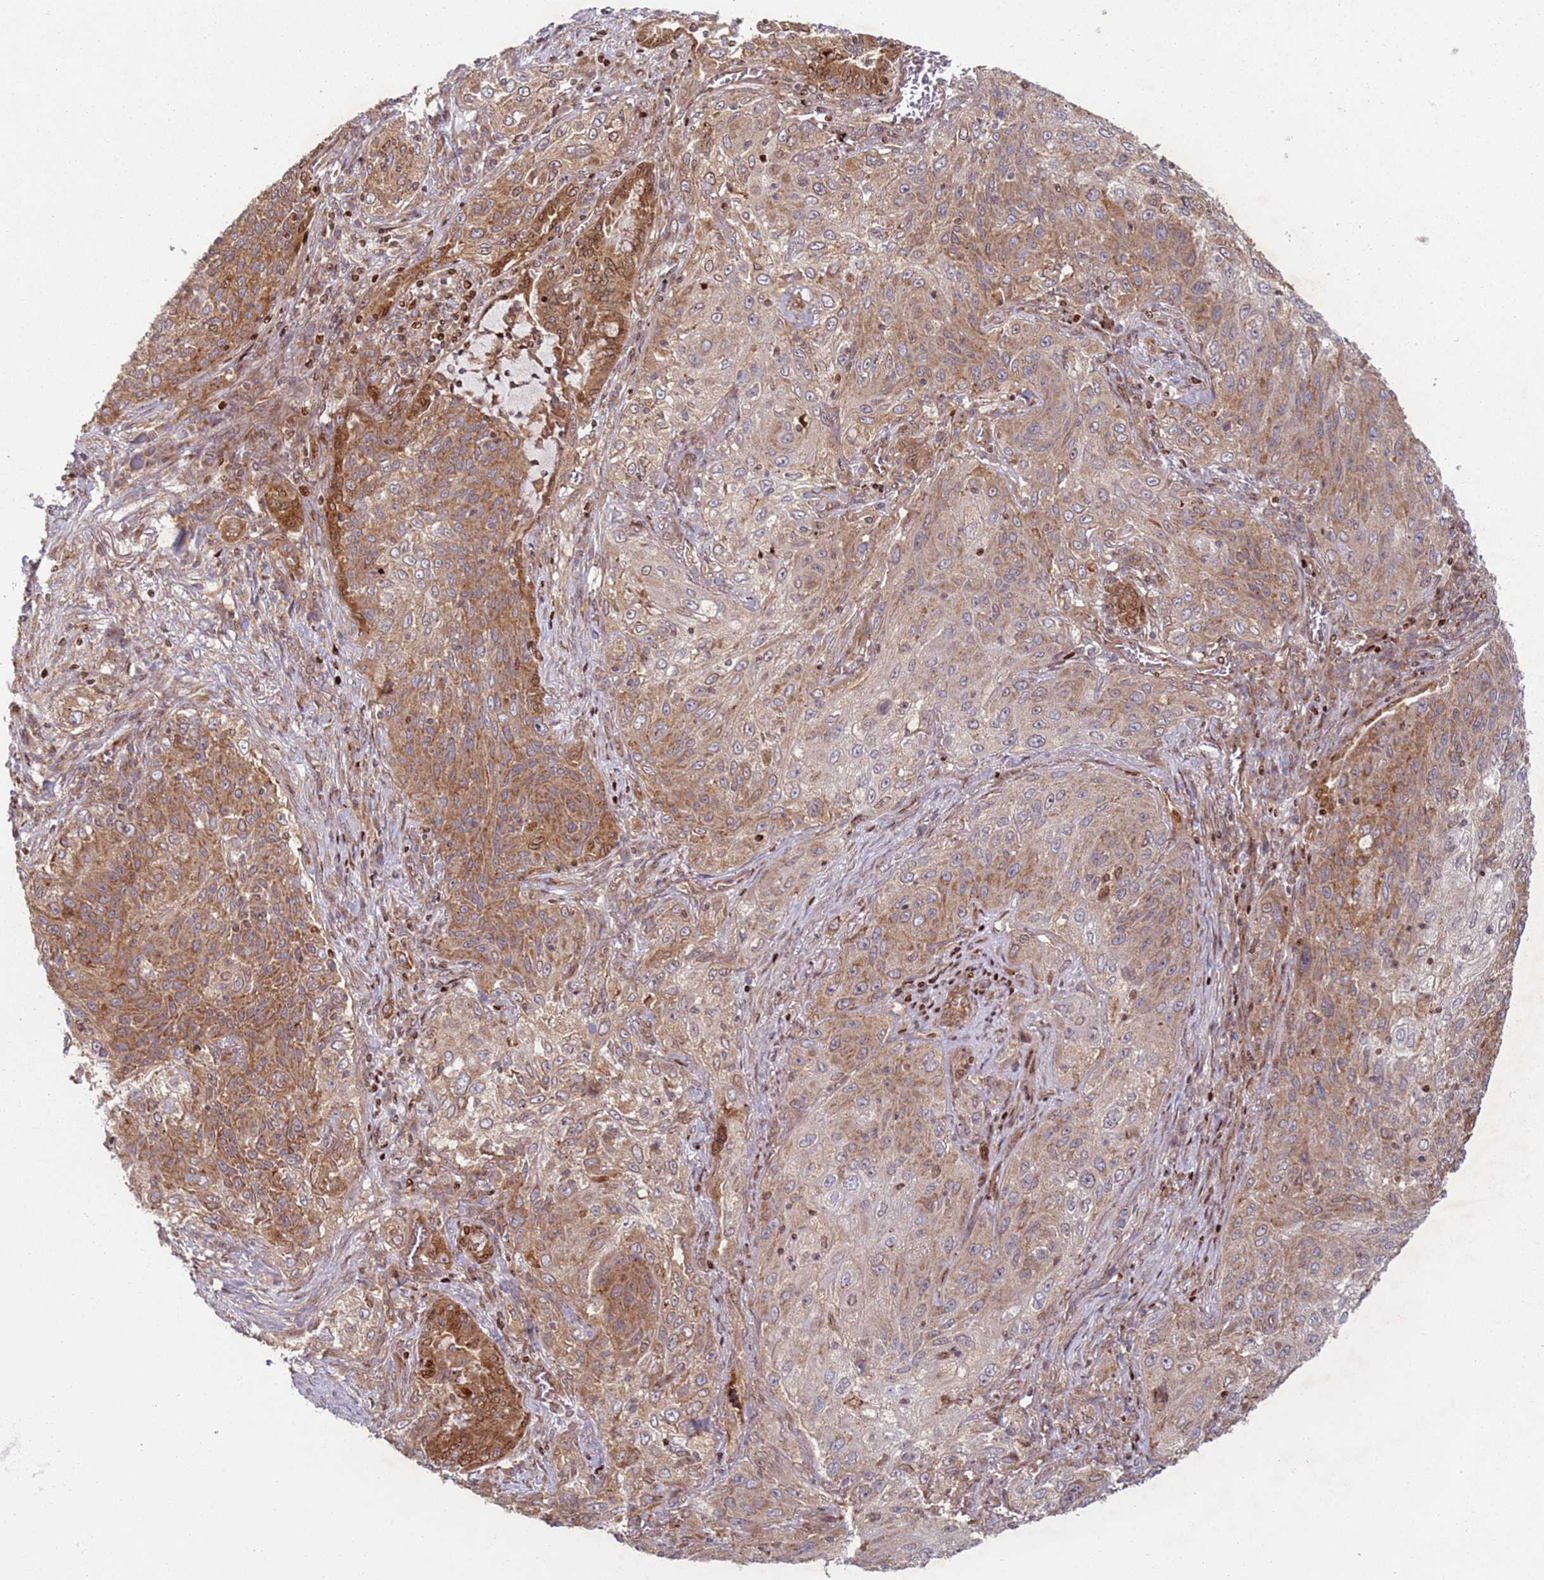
{"staining": {"intensity": "moderate", "quantity": ">75%", "location": "cytoplasmic/membranous"}, "tissue": "lung cancer", "cell_type": "Tumor cells", "image_type": "cancer", "snomed": [{"axis": "morphology", "description": "Squamous cell carcinoma, NOS"}, {"axis": "topography", "description": "Lung"}], "caption": "High-power microscopy captured an immunohistochemistry (IHC) histopathology image of squamous cell carcinoma (lung), revealing moderate cytoplasmic/membranous staining in about >75% of tumor cells.", "gene": "HNRNPLL", "patient": {"sex": "female", "age": 69}}